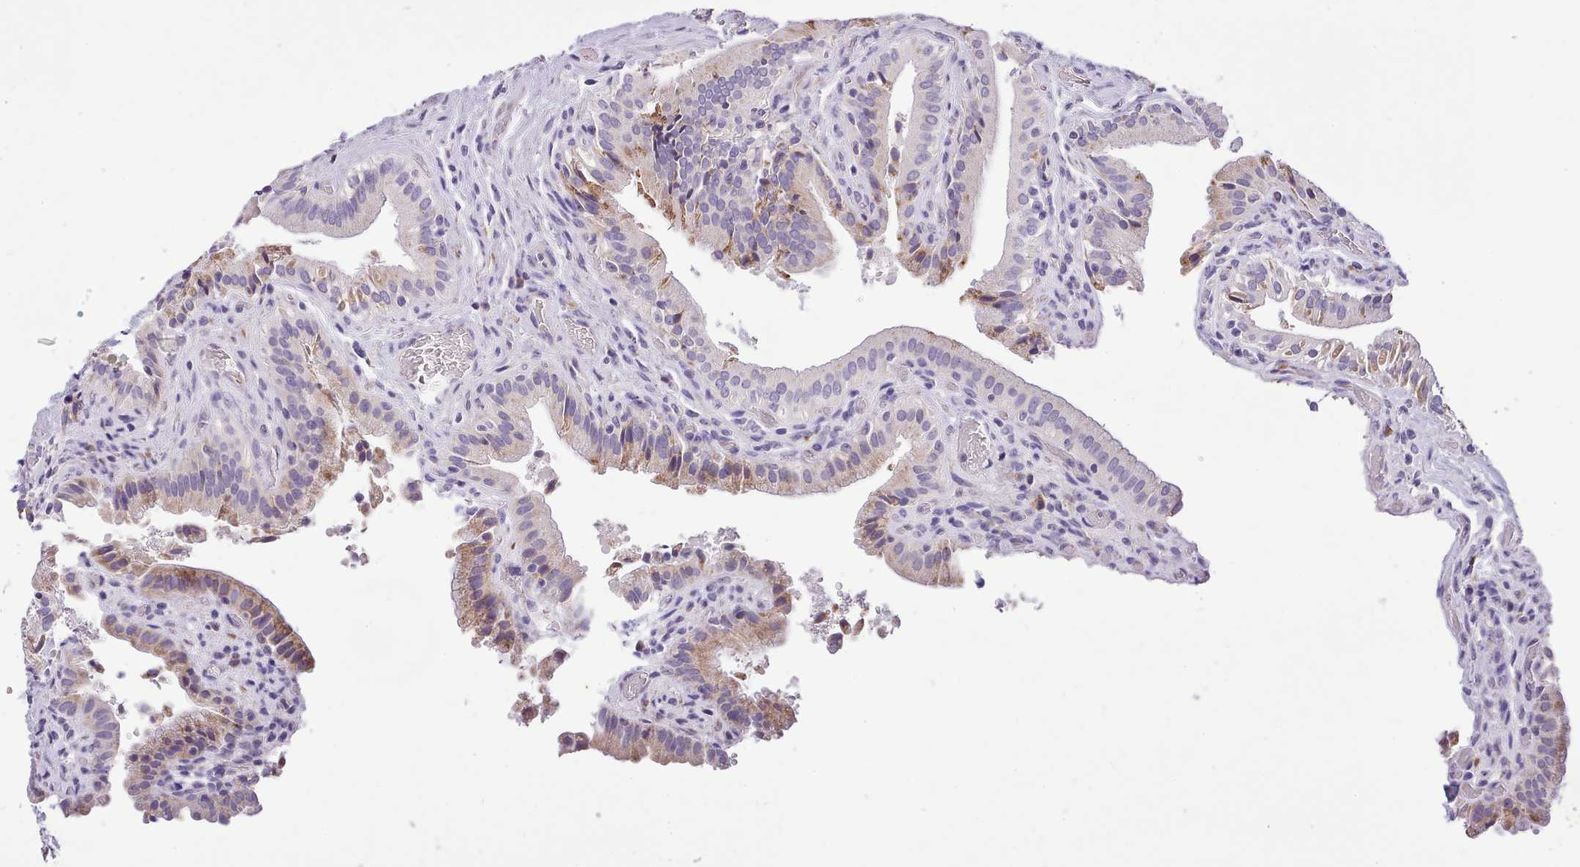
{"staining": {"intensity": "moderate", "quantity": "<25%", "location": "cytoplasmic/membranous"}, "tissue": "gallbladder", "cell_type": "Glandular cells", "image_type": "normal", "snomed": [{"axis": "morphology", "description": "Normal tissue, NOS"}, {"axis": "topography", "description": "Gallbladder"}], "caption": "Immunohistochemistry (IHC) micrograph of unremarkable gallbladder: human gallbladder stained using immunohistochemistry exhibits low levels of moderate protein expression localized specifically in the cytoplasmic/membranous of glandular cells, appearing as a cytoplasmic/membranous brown color.", "gene": "FAM83E", "patient": {"sex": "male", "age": 24}}